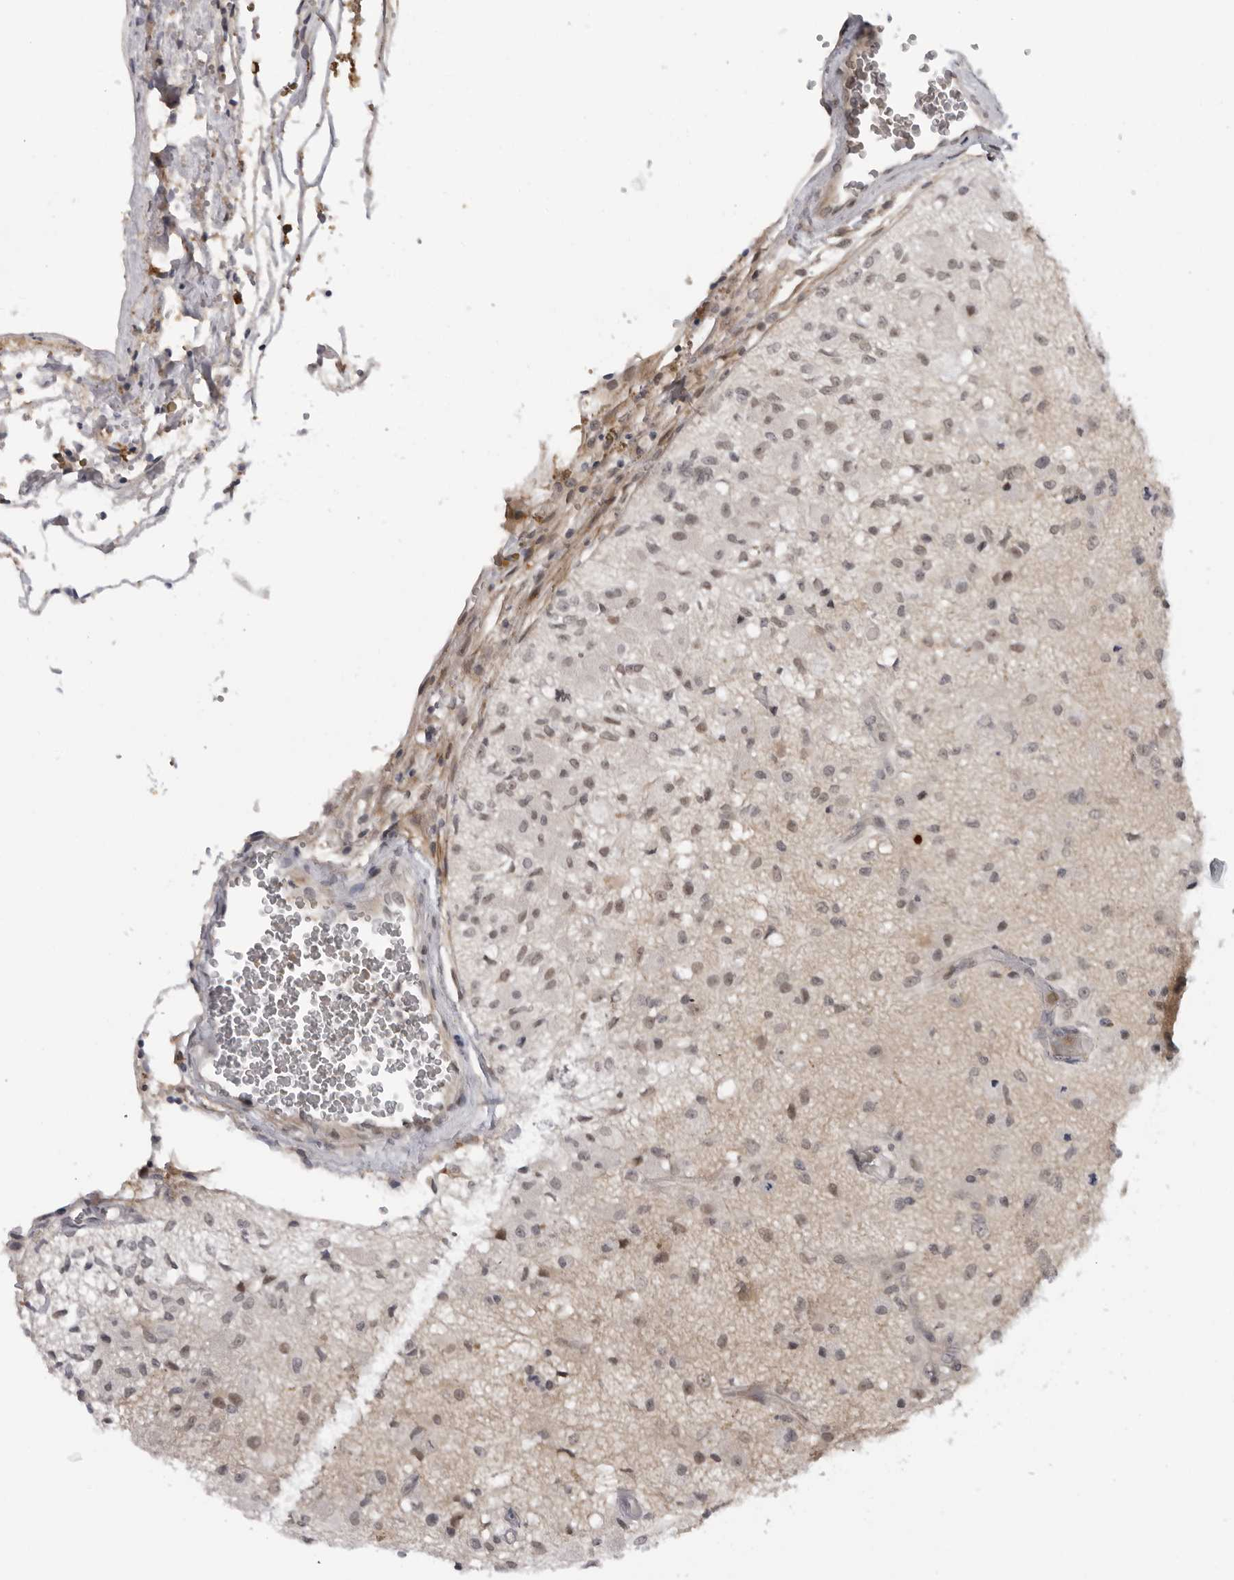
{"staining": {"intensity": "weak", "quantity": "<25%", "location": "nuclear"}, "tissue": "glioma", "cell_type": "Tumor cells", "image_type": "cancer", "snomed": [{"axis": "morphology", "description": "Normal tissue, NOS"}, {"axis": "morphology", "description": "Glioma, malignant, High grade"}, {"axis": "topography", "description": "Cerebral cortex"}], "caption": "The immunohistochemistry (IHC) photomicrograph has no significant staining in tumor cells of malignant glioma (high-grade) tissue.", "gene": "ALPK2", "patient": {"sex": "male", "age": 77}}